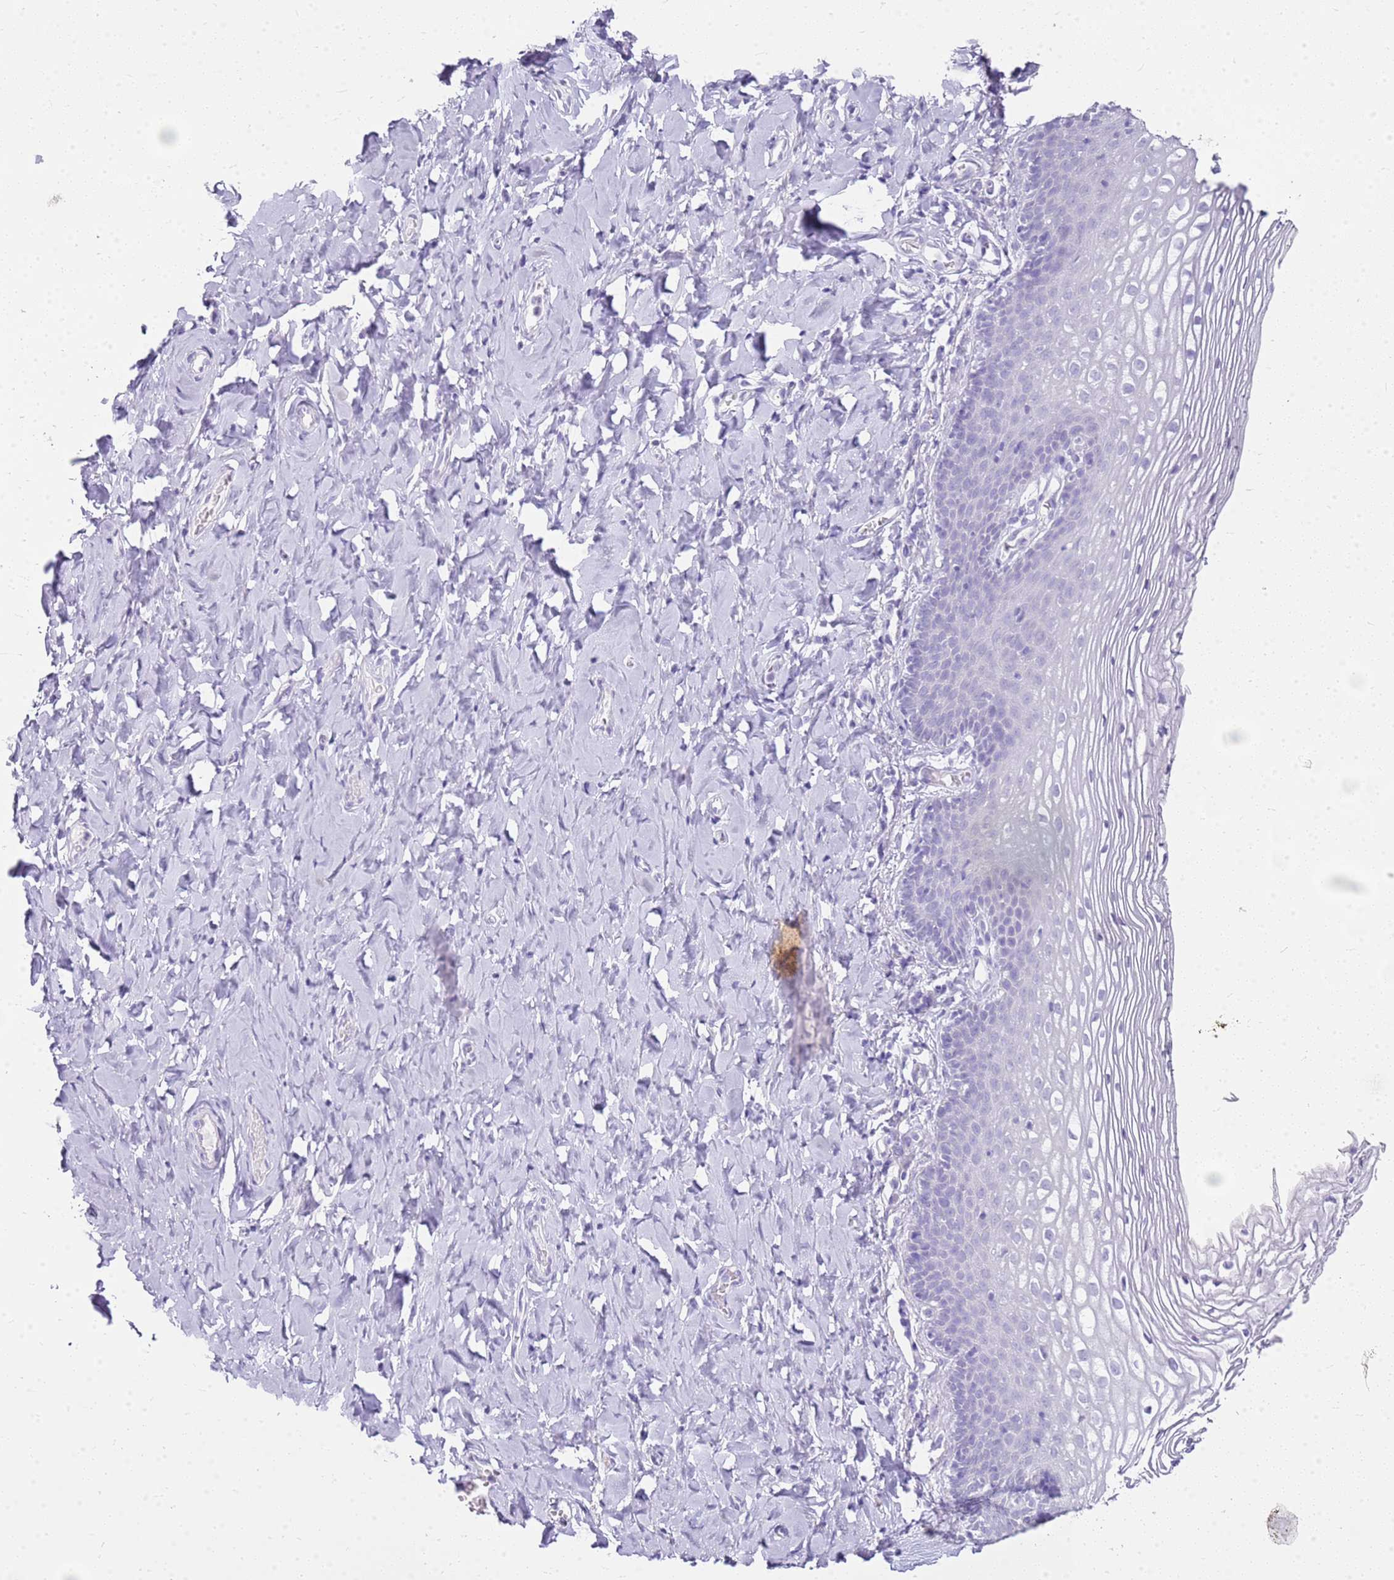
{"staining": {"intensity": "negative", "quantity": "none", "location": "none"}, "tissue": "vagina", "cell_type": "Squamous epithelial cells", "image_type": "normal", "snomed": [{"axis": "morphology", "description": "Normal tissue, NOS"}, {"axis": "topography", "description": "Vagina"}], "caption": "Immunohistochemical staining of unremarkable vagina demonstrates no significant expression in squamous epithelial cells.", "gene": "CA8", "patient": {"sex": "female", "age": 60}}